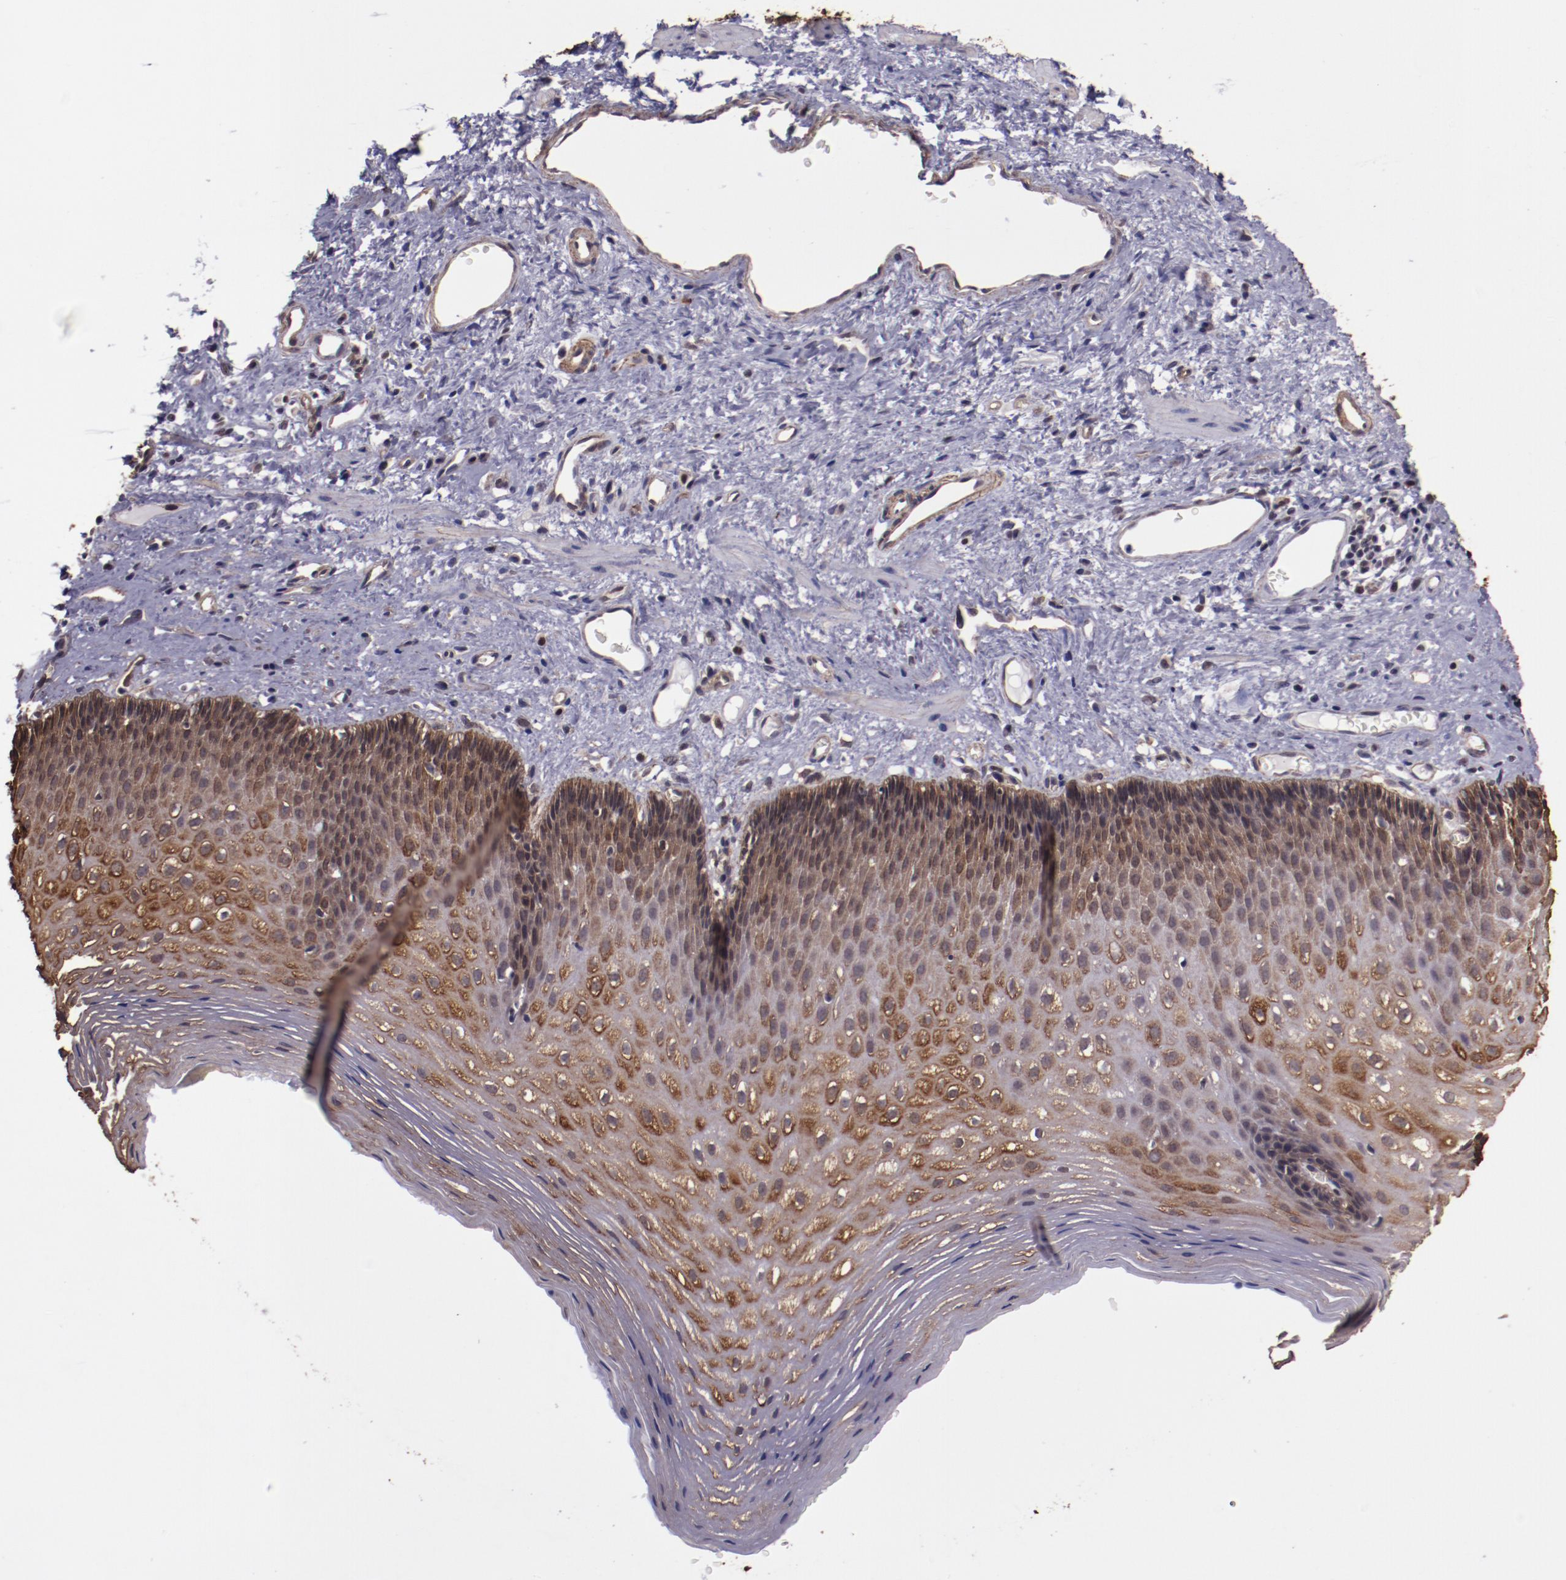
{"staining": {"intensity": "moderate", "quantity": "25%-75%", "location": "cytoplasmic/membranous"}, "tissue": "esophagus", "cell_type": "Squamous epithelial cells", "image_type": "normal", "snomed": [{"axis": "morphology", "description": "Normal tissue, NOS"}, {"axis": "topography", "description": "Esophagus"}], "caption": "Protein expression analysis of benign esophagus demonstrates moderate cytoplasmic/membranous positivity in about 25%-75% of squamous epithelial cells.", "gene": "ELF1", "patient": {"sex": "female", "age": 70}}